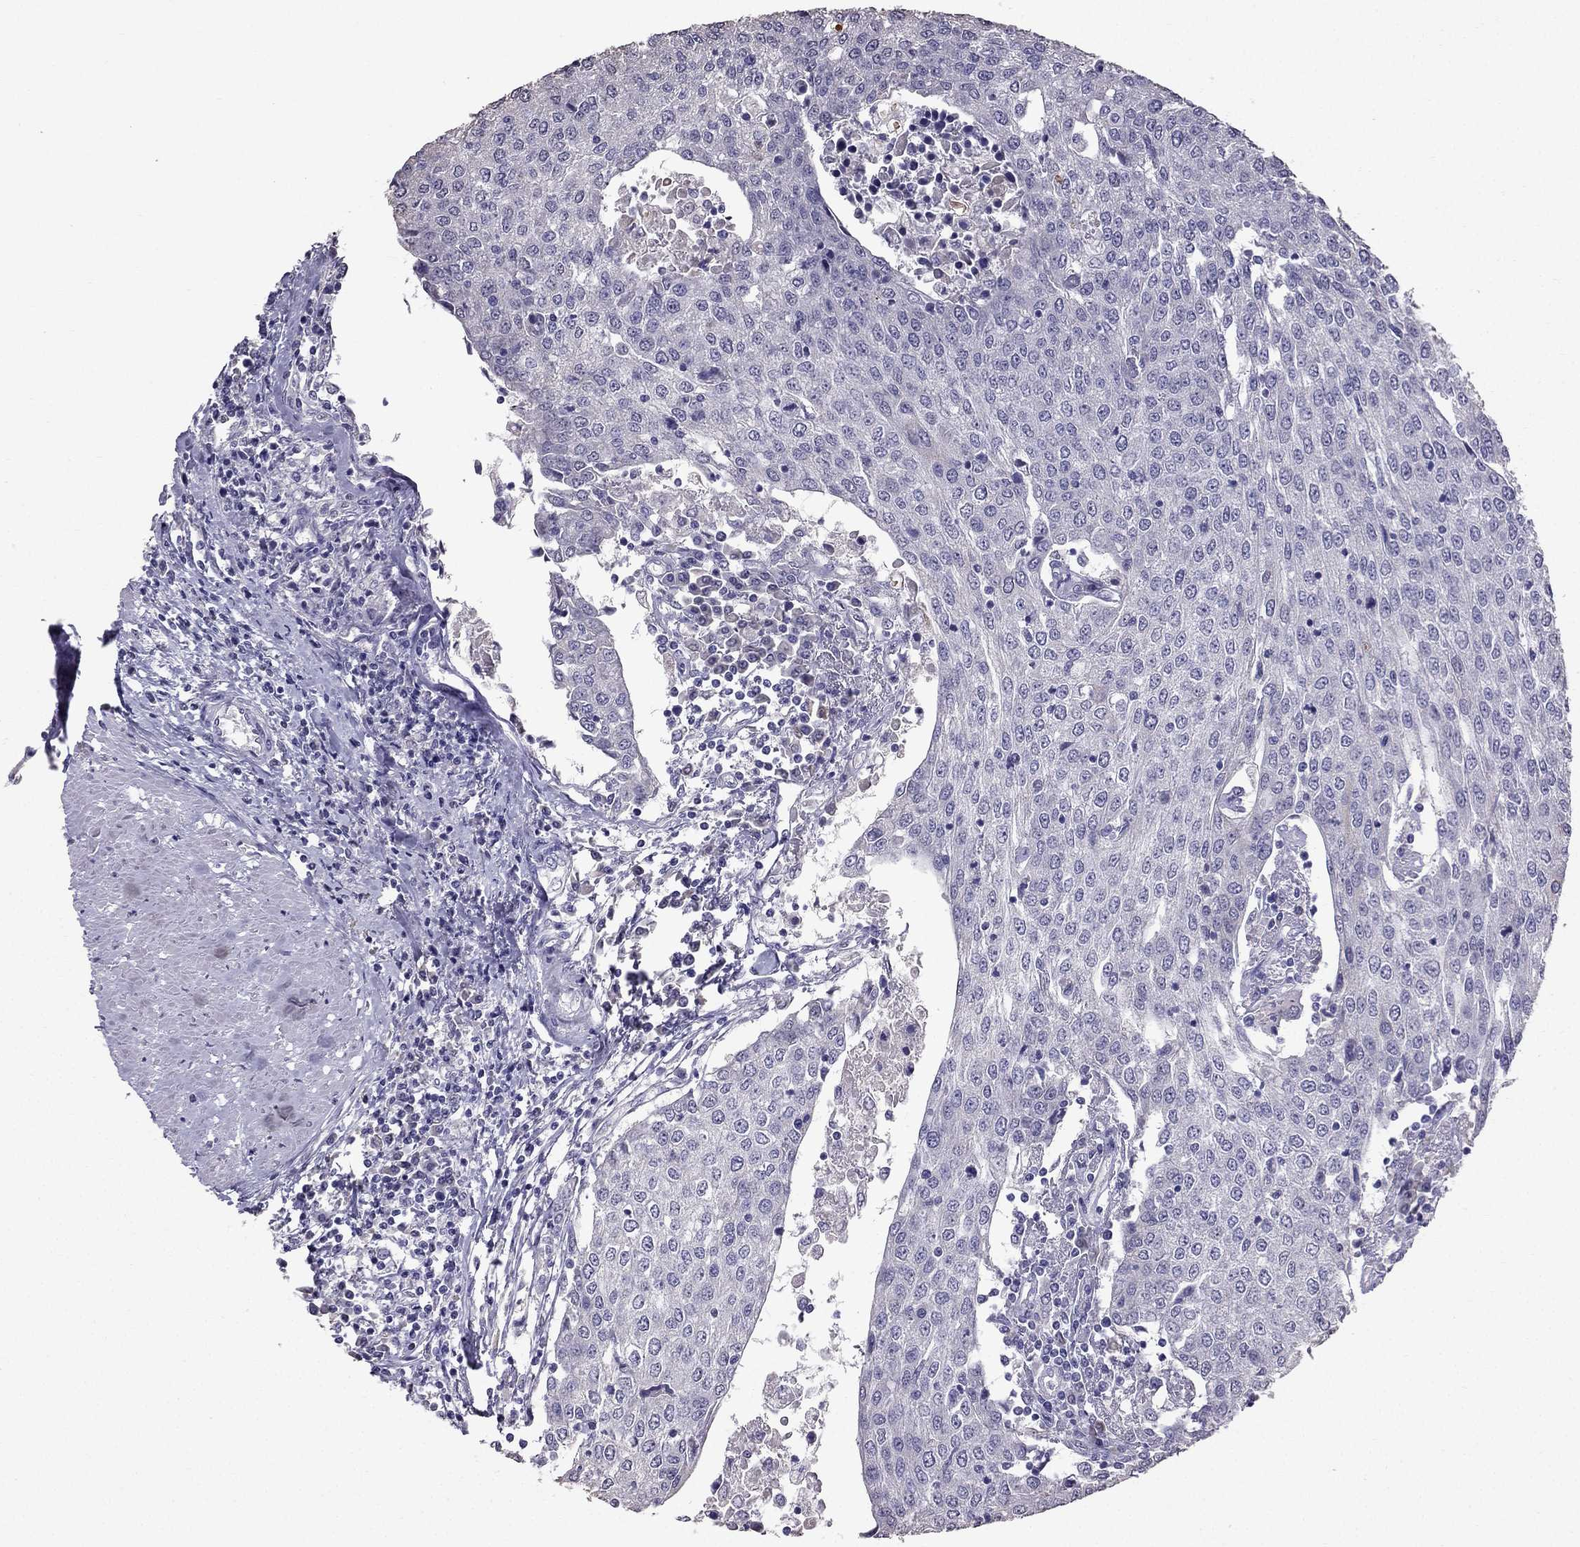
{"staining": {"intensity": "negative", "quantity": "none", "location": "none"}, "tissue": "urothelial cancer", "cell_type": "Tumor cells", "image_type": "cancer", "snomed": [{"axis": "morphology", "description": "Urothelial carcinoma, High grade"}, {"axis": "topography", "description": "Urinary bladder"}], "caption": "Tumor cells are negative for brown protein staining in urothelial cancer.", "gene": "SCG5", "patient": {"sex": "female", "age": 85}}